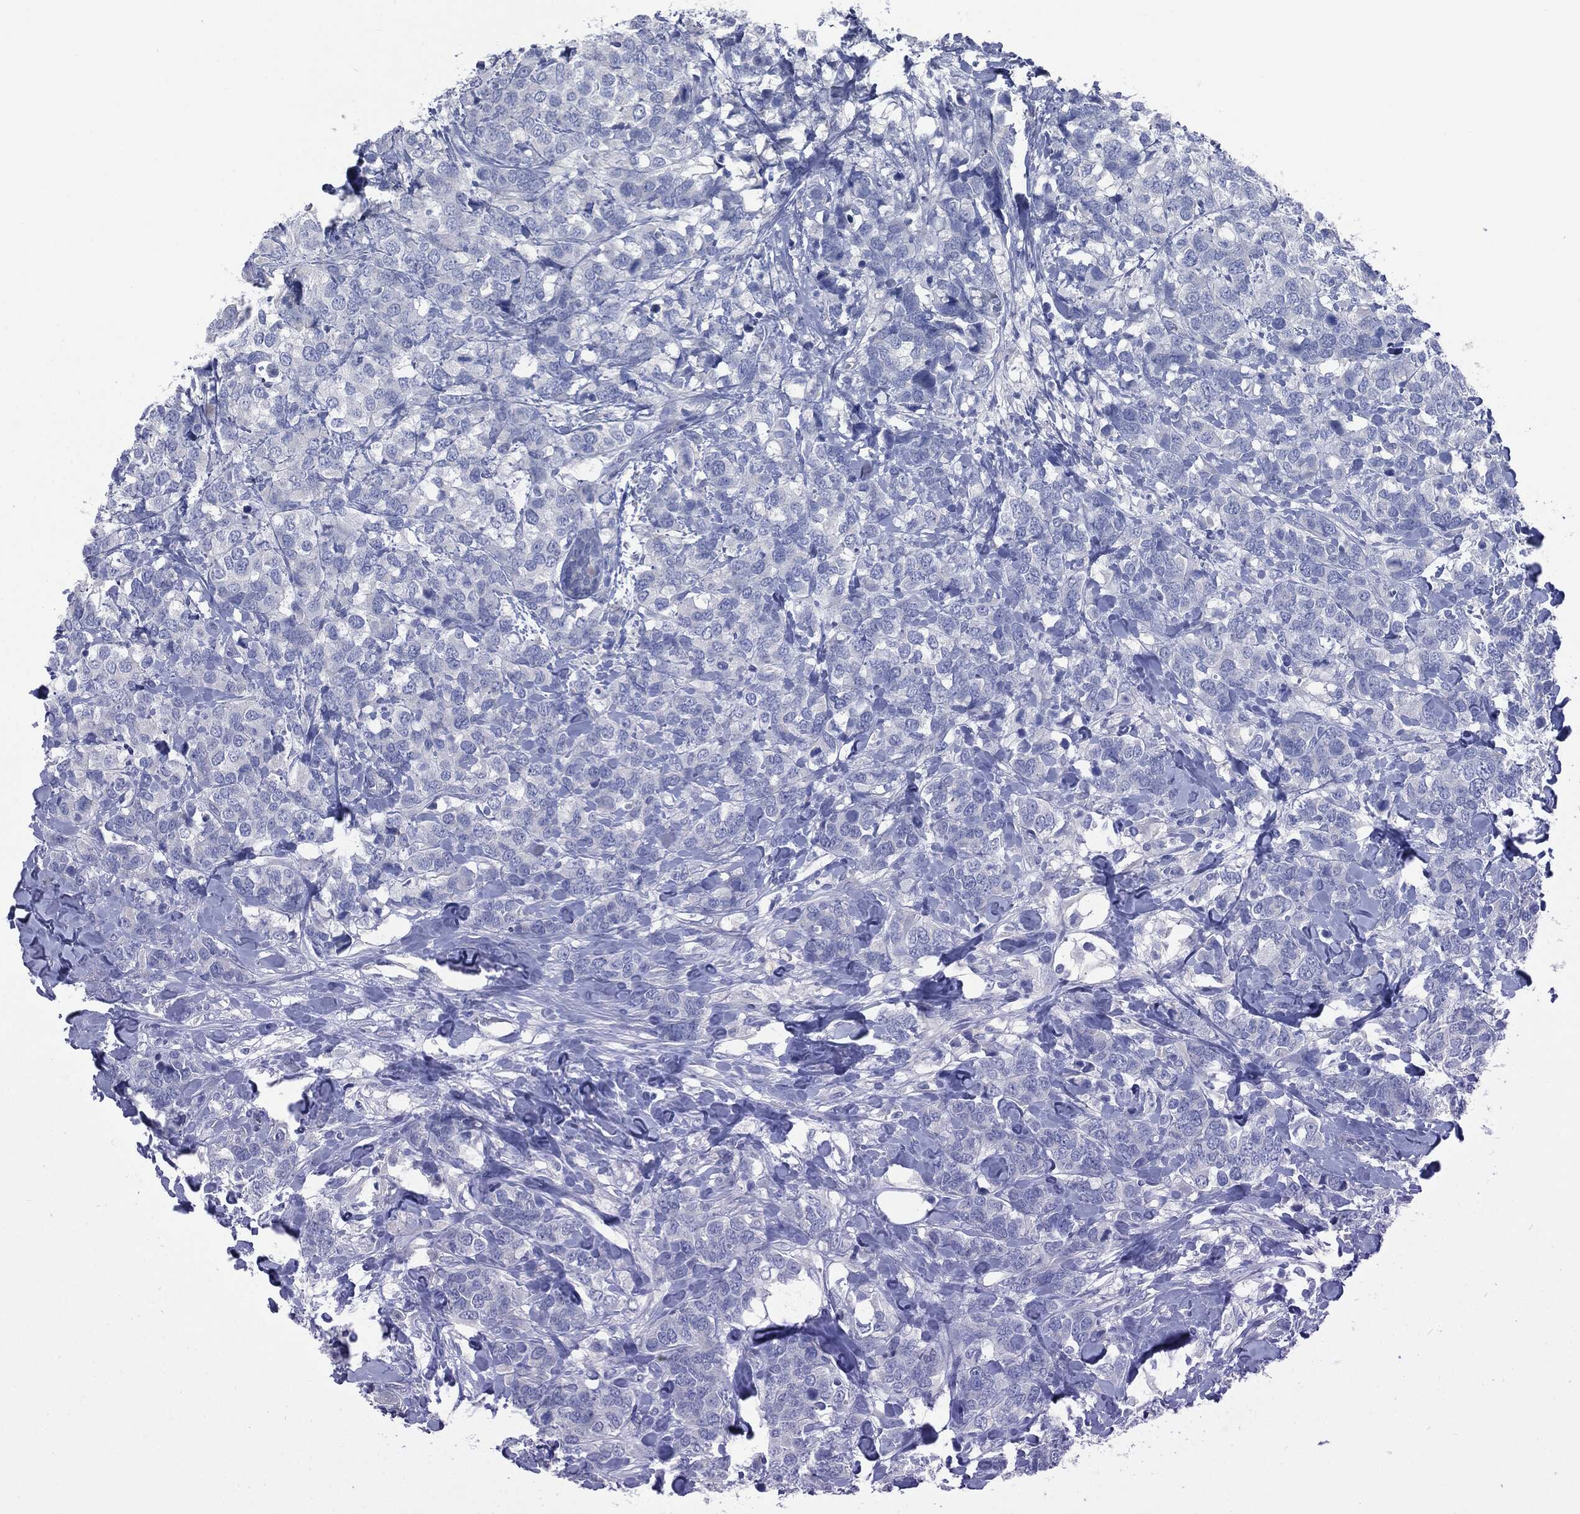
{"staining": {"intensity": "negative", "quantity": "none", "location": "none"}, "tissue": "breast cancer", "cell_type": "Tumor cells", "image_type": "cancer", "snomed": [{"axis": "morphology", "description": "Lobular carcinoma"}, {"axis": "topography", "description": "Breast"}], "caption": "Breast lobular carcinoma stained for a protein using immunohistochemistry displays no expression tumor cells.", "gene": "CAV3", "patient": {"sex": "female", "age": 59}}